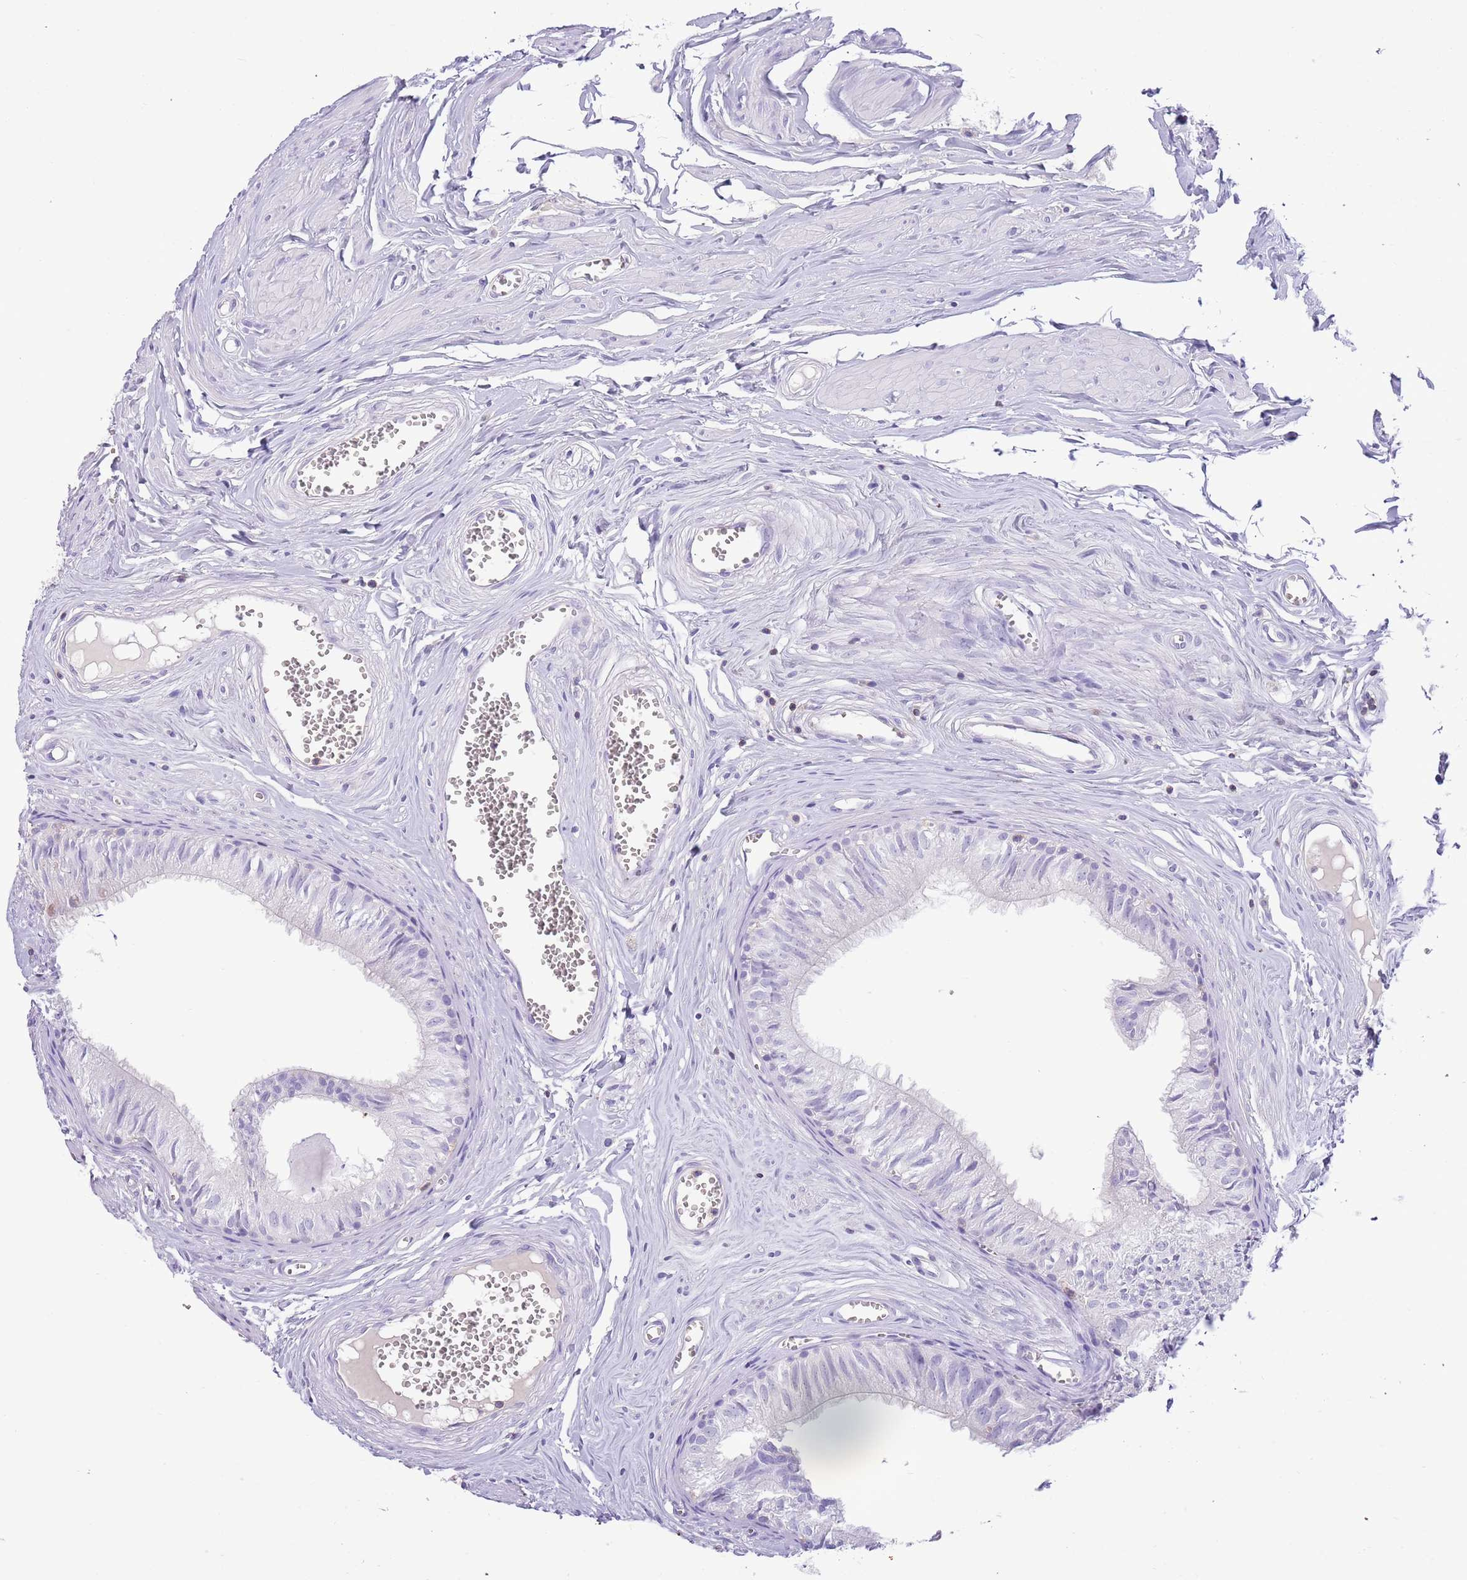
{"staining": {"intensity": "negative", "quantity": "none", "location": "none"}, "tissue": "epididymis", "cell_type": "Glandular cells", "image_type": "normal", "snomed": [{"axis": "morphology", "description": "Normal tissue, NOS"}, {"axis": "topography", "description": "Epididymis"}], "caption": "The image reveals no significant positivity in glandular cells of epididymis.", "gene": "OR4Q3", "patient": {"sex": "male", "age": 36}}